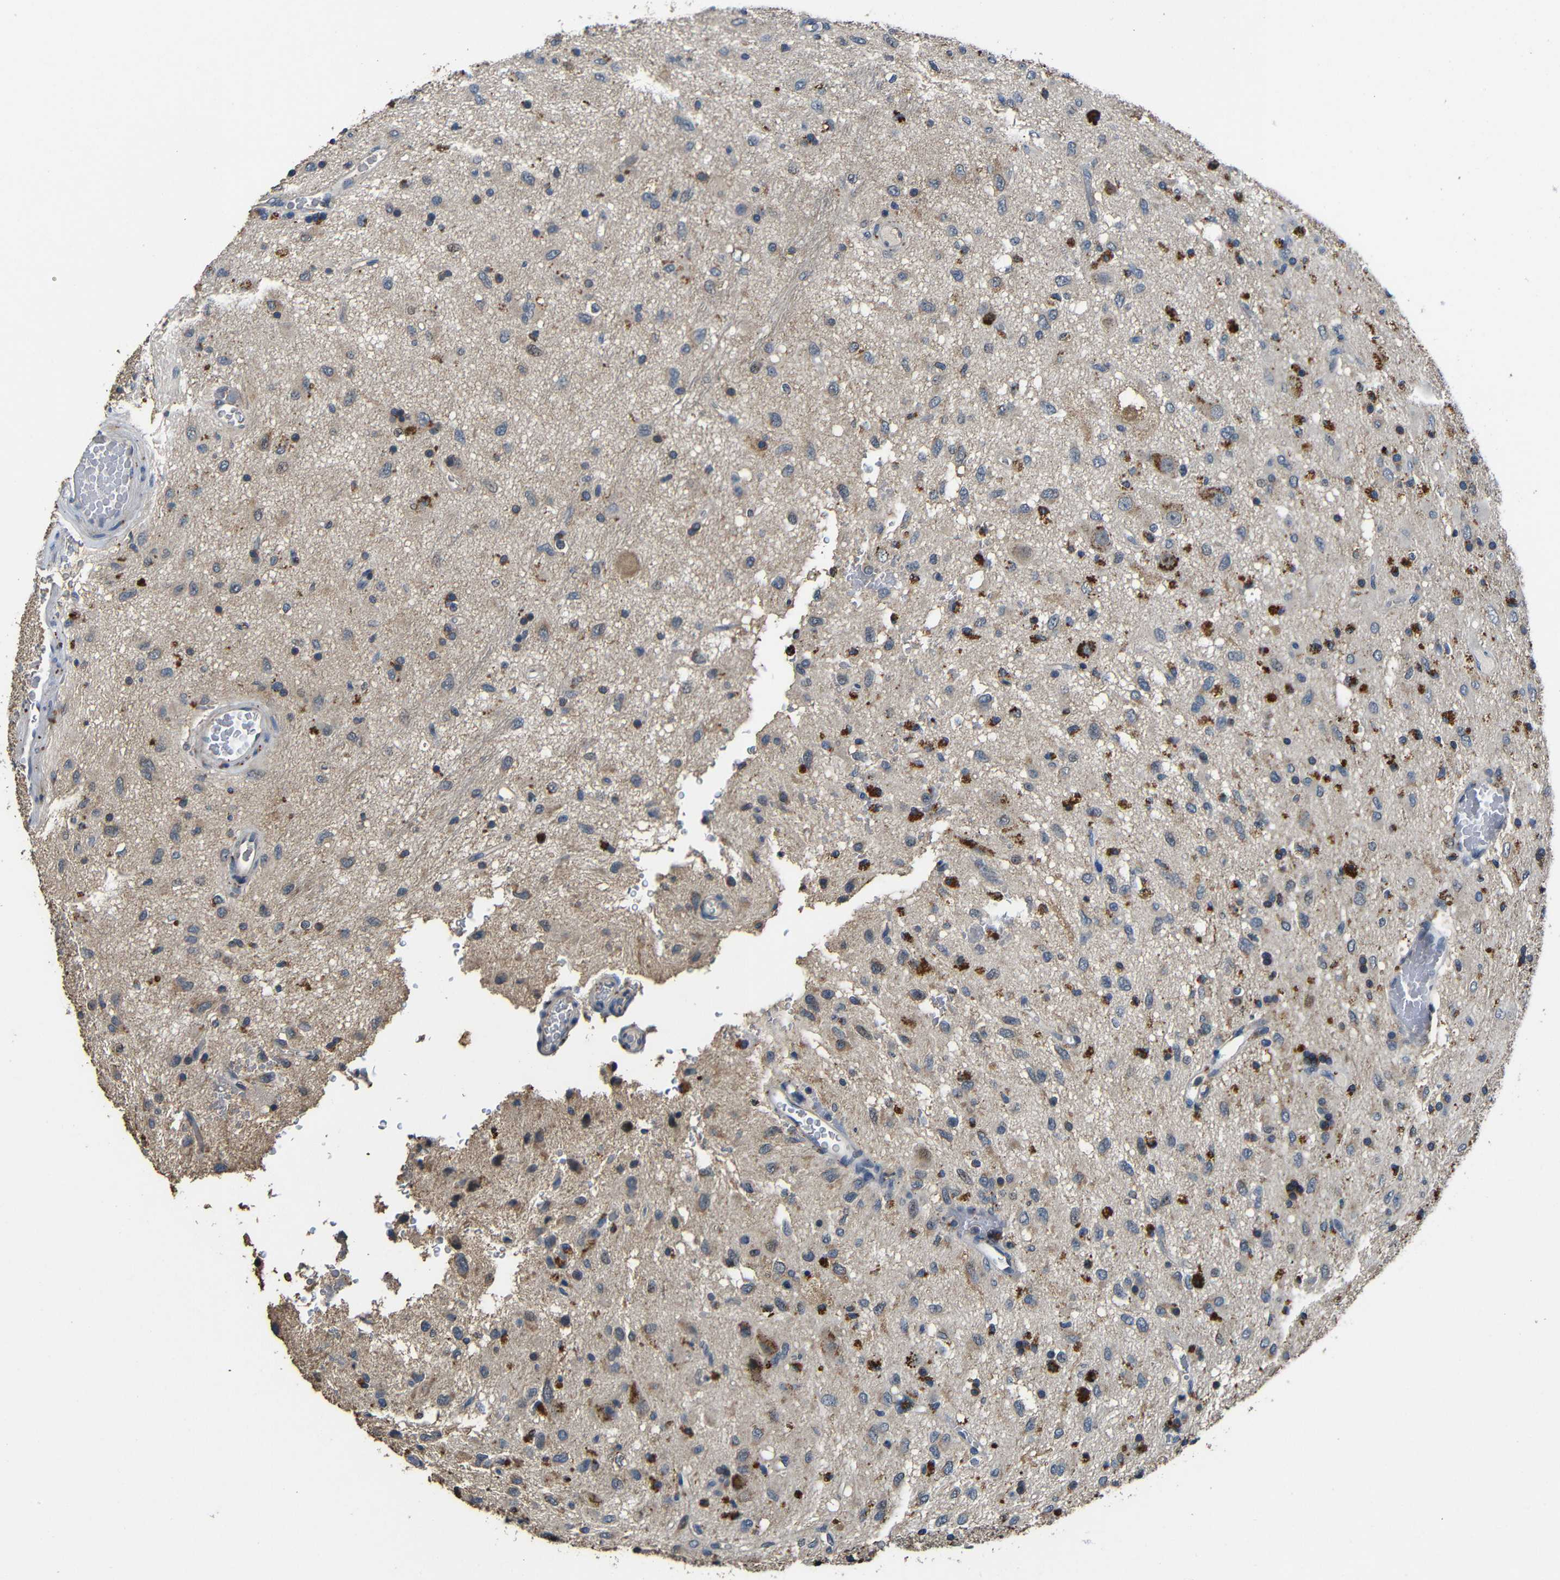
{"staining": {"intensity": "weak", "quantity": "25%-75%", "location": "cytoplasmic/membranous"}, "tissue": "glioma", "cell_type": "Tumor cells", "image_type": "cancer", "snomed": [{"axis": "morphology", "description": "Glioma, malignant, Low grade"}, {"axis": "topography", "description": "Brain"}], "caption": "Glioma was stained to show a protein in brown. There is low levels of weak cytoplasmic/membranous staining in approximately 25%-75% of tumor cells.", "gene": "C6orf89", "patient": {"sex": "male", "age": 77}}